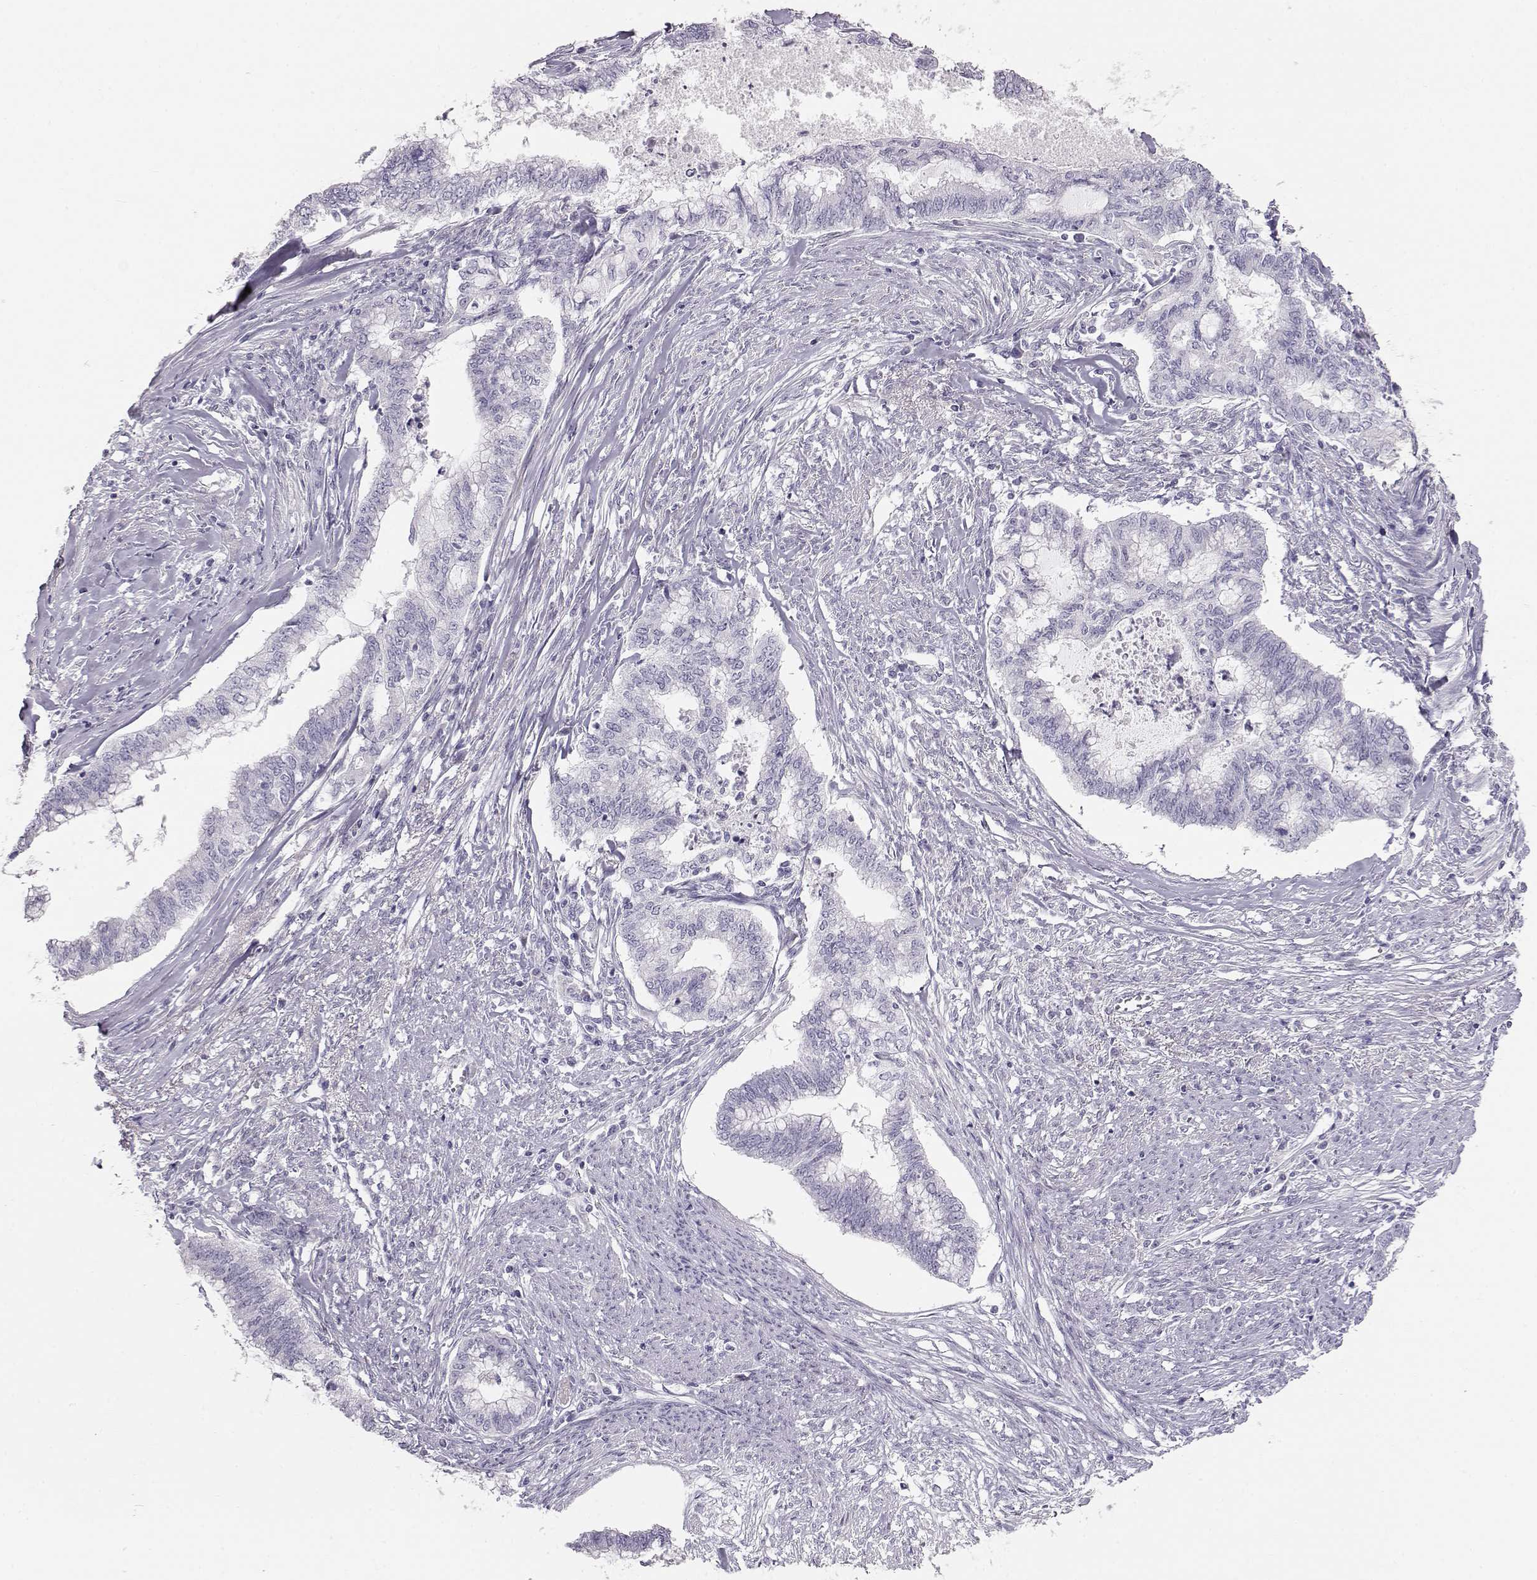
{"staining": {"intensity": "negative", "quantity": "none", "location": "none"}, "tissue": "endometrial cancer", "cell_type": "Tumor cells", "image_type": "cancer", "snomed": [{"axis": "morphology", "description": "Adenocarcinoma, NOS"}, {"axis": "topography", "description": "Endometrium"}], "caption": "High power microscopy photomicrograph of an immunohistochemistry micrograph of endometrial adenocarcinoma, revealing no significant expression in tumor cells.", "gene": "LEPR", "patient": {"sex": "female", "age": 79}}